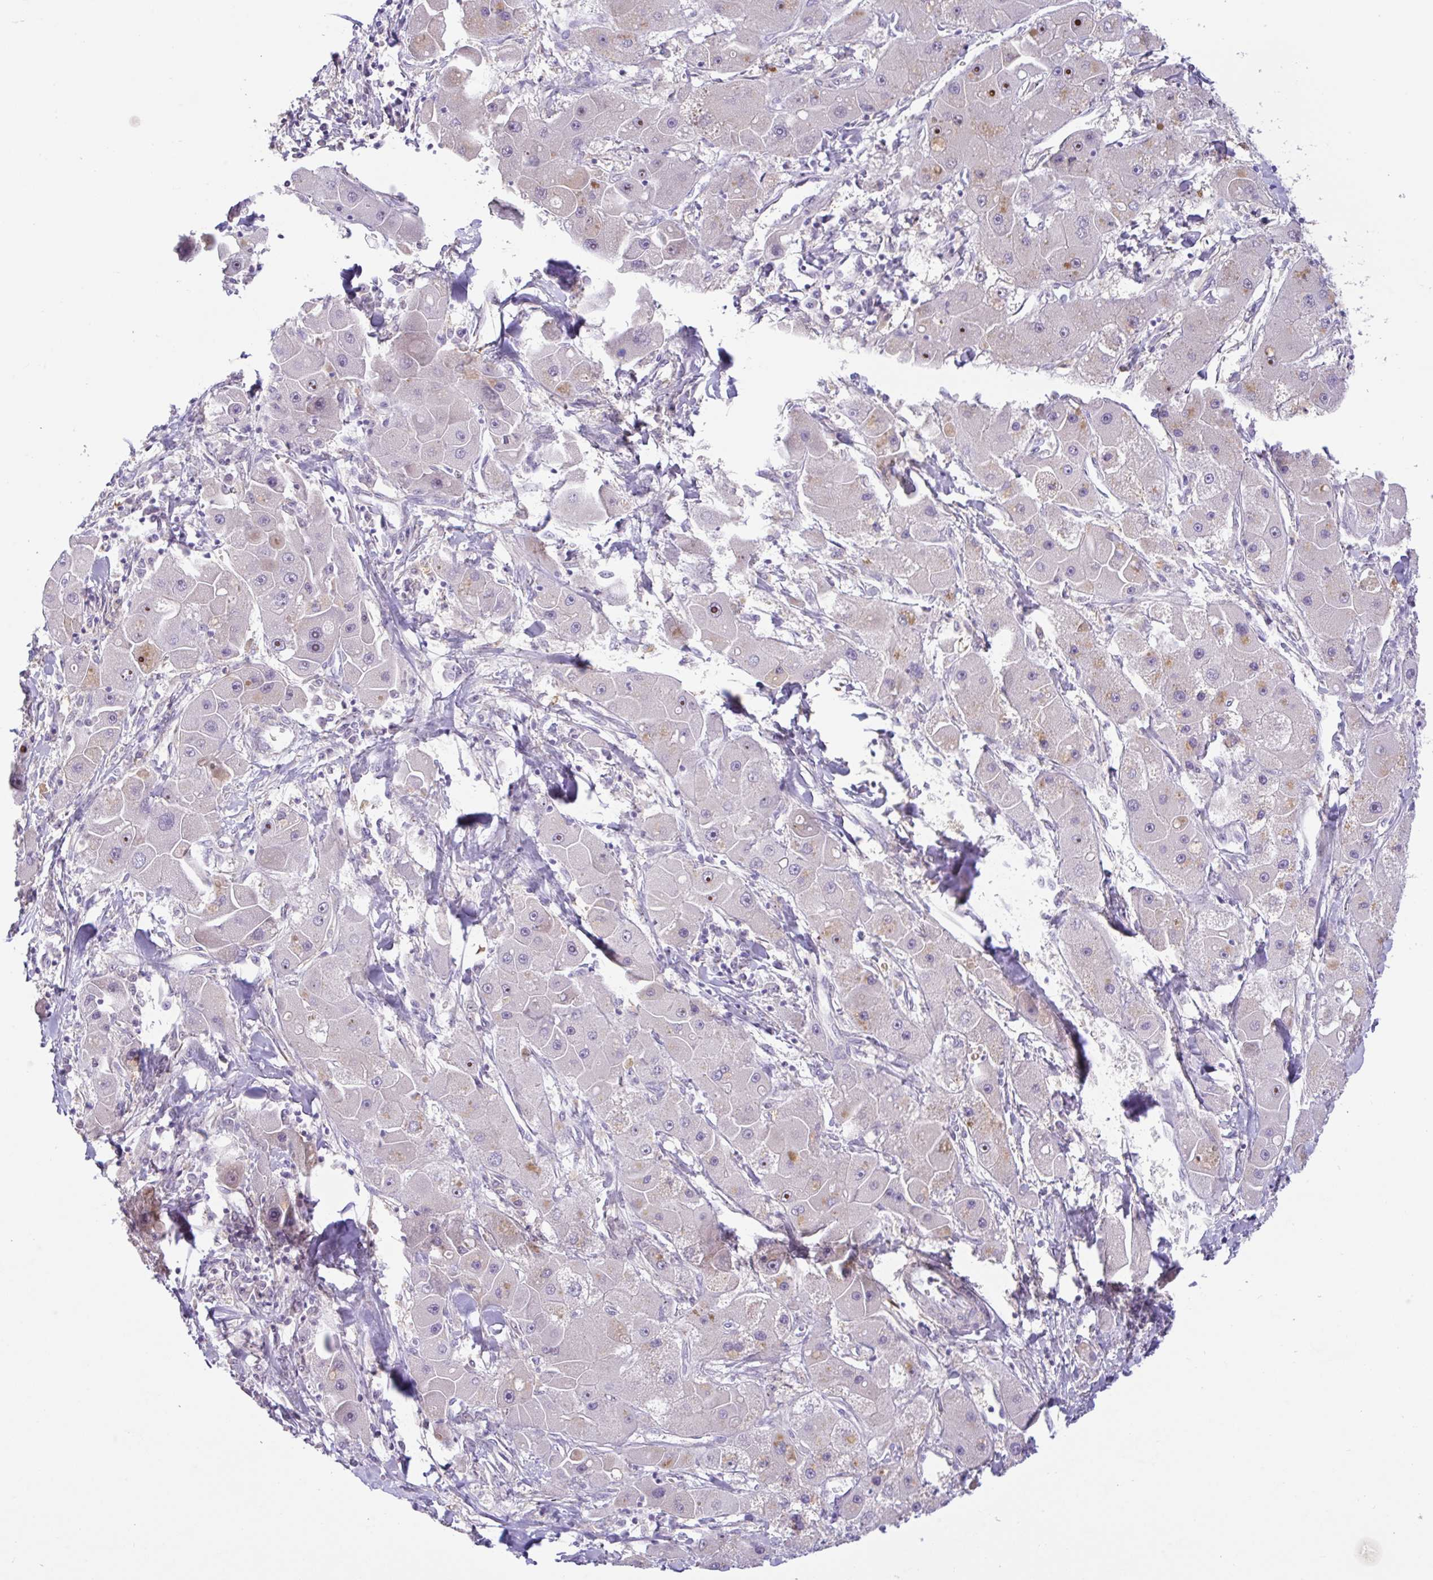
{"staining": {"intensity": "strong", "quantity": "<25%", "location": "nuclear"}, "tissue": "liver cancer", "cell_type": "Tumor cells", "image_type": "cancer", "snomed": [{"axis": "morphology", "description": "Carcinoma, Hepatocellular, NOS"}, {"axis": "topography", "description": "Liver"}], "caption": "Protein staining of liver cancer (hepatocellular carcinoma) tissue exhibits strong nuclear staining in about <25% of tumor cells.", "gene": "MXRA8", "patient": {"sex": "male", "age": 24}}